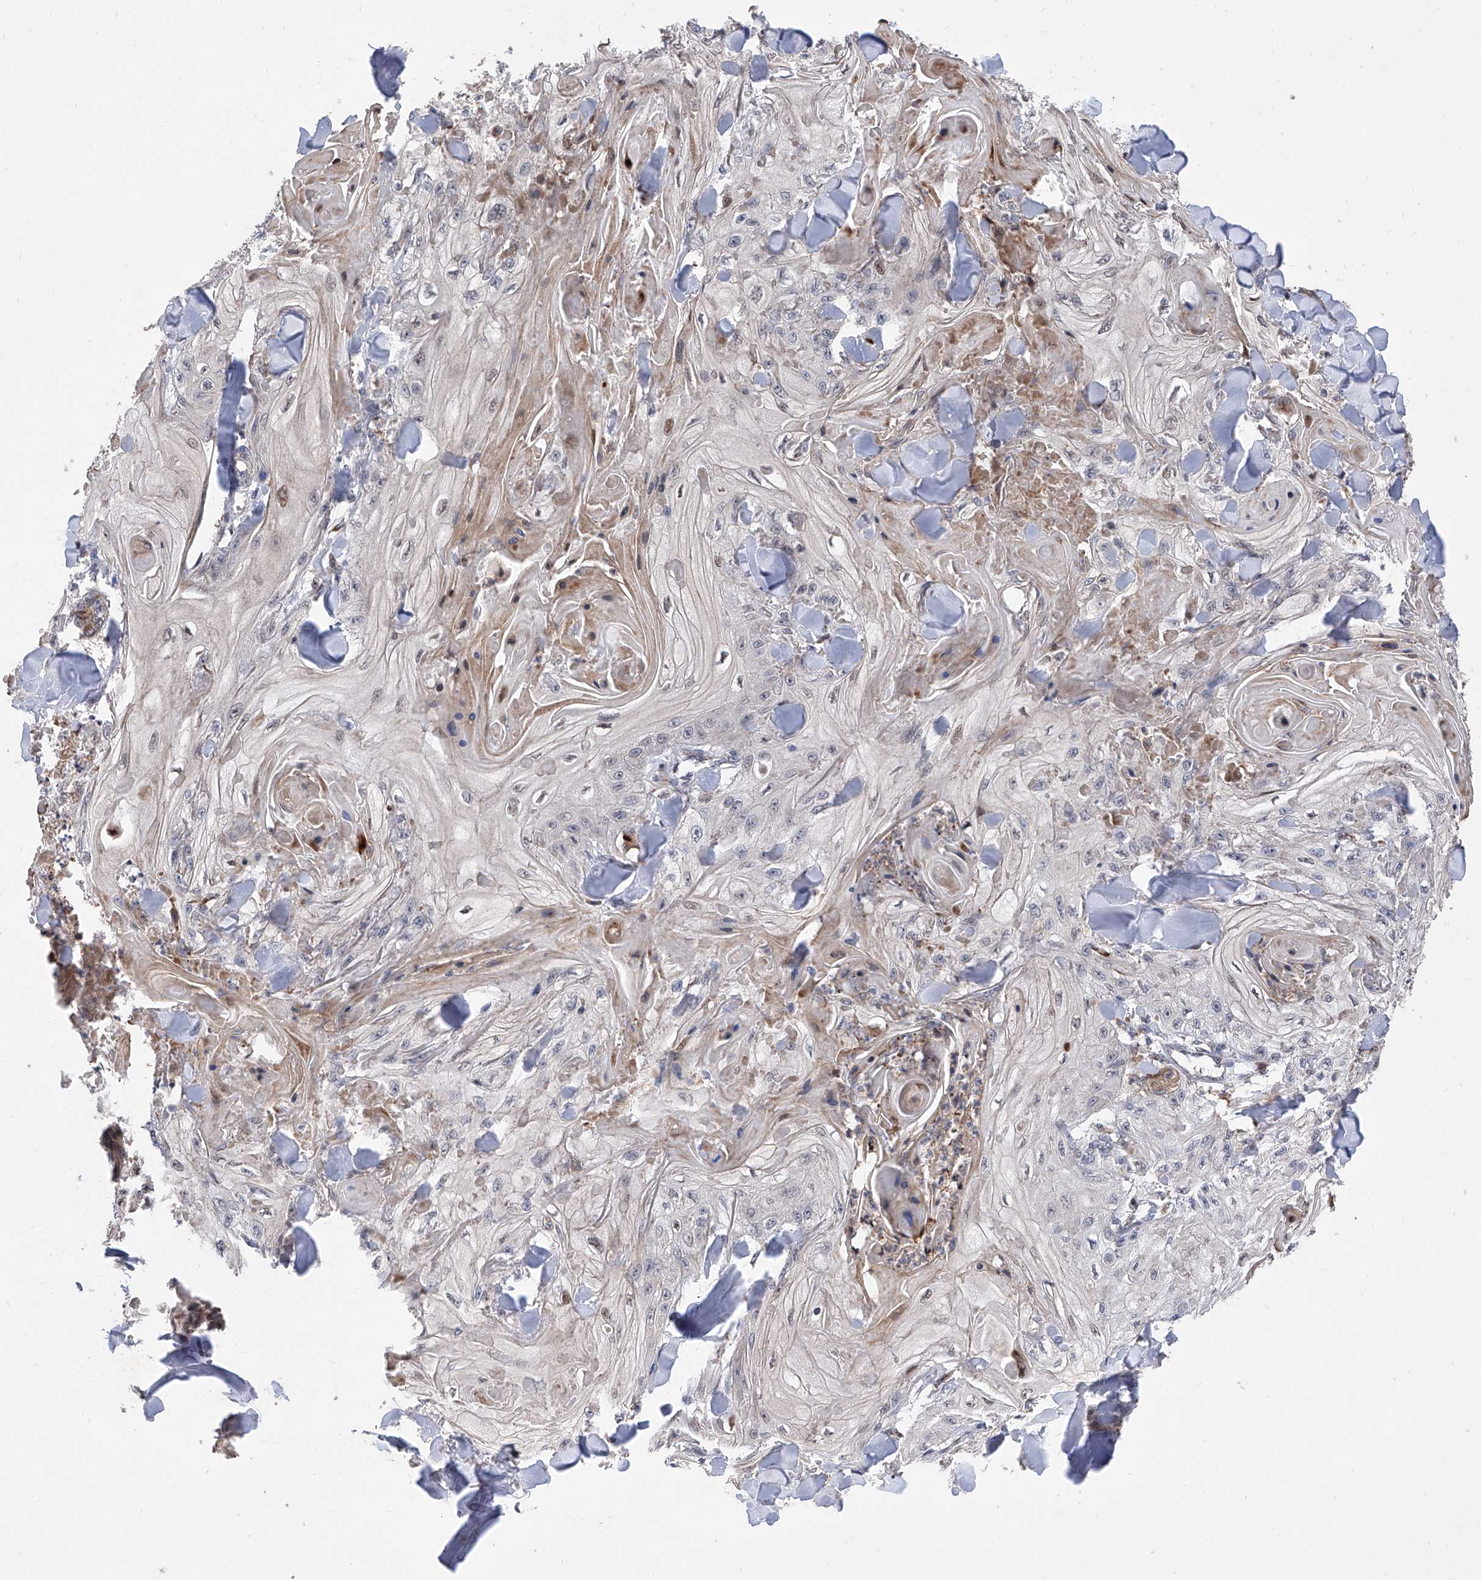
{"staining": {"intensity": "weak", "quantity": "<25%", "location": "cytoplasmic/membranous"}, "tissue": "skin cancer", "cell_type": "Tumor cells", "image_type": "cancer", "snomed": [{"axis": "morphology", "description": "Squamous cell carcinoma, NOS"}, {"axis": "topography", "description": "Skin"}], "caption": "IHC image of neoplastic tissue: human skin cancer stained with DAB (3,3'-diaminobenzidine) displays no significant protein expression in tumor cells.", "gene": "FARP2", "patient": {"sex": "male", "age": 74}}